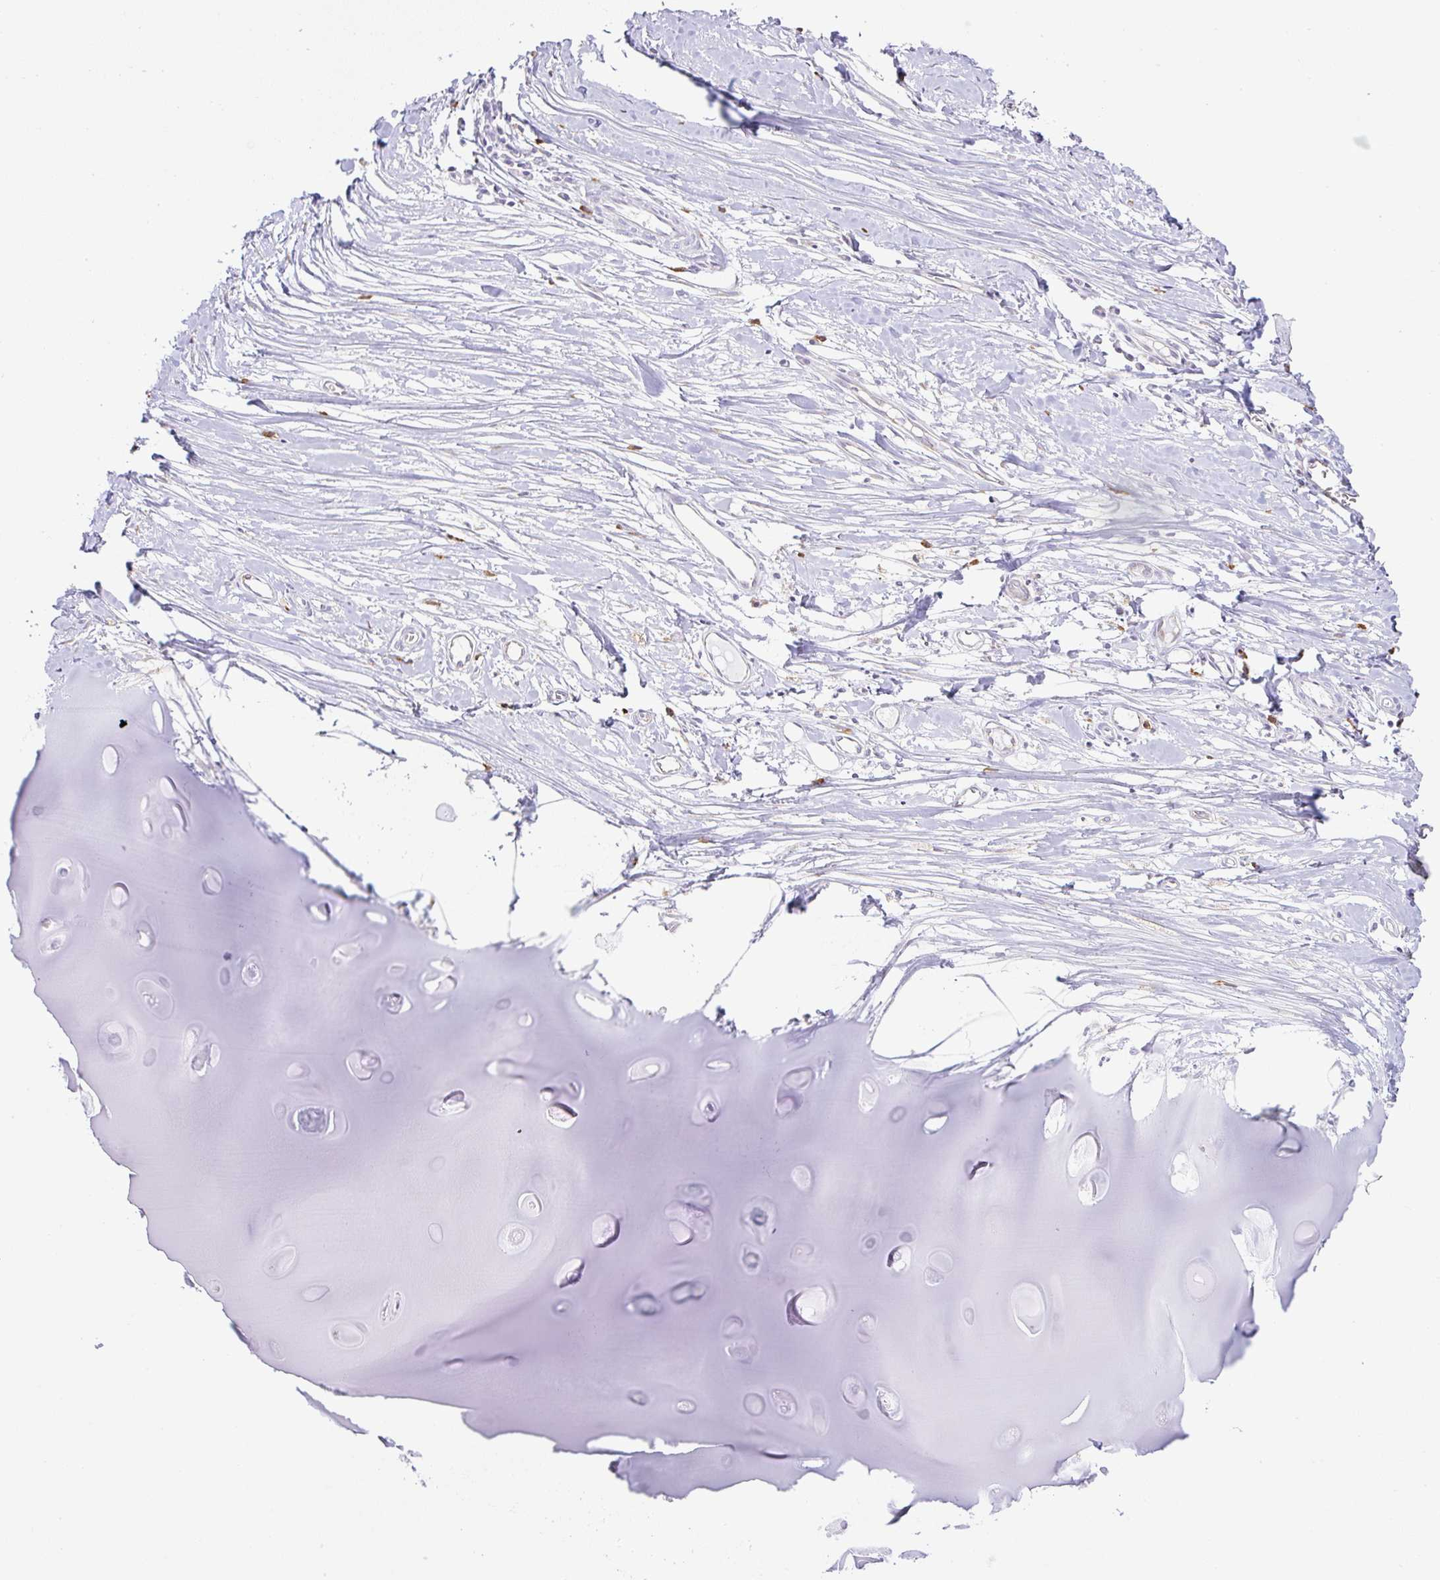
{"staining": {"intensity": "negative", "quantity": "none", "location": "none"}, "tissue": "adipose tissue", "cell_type": "Adipocytes", "image_type": "normal", "snomed": [{"axis": "morphology", "description": "Normal tissue, NOS"}, {"axis": "topography", "description": "Cartilage tissue"}], "caption": "An immunohistochemistry (IHC) image of benign adipose tissue is shown. There is no staining in adipocytes of adipose tissue.", "gene": "MAGEB5", "patient": {"sex": "male", "age": 57}}